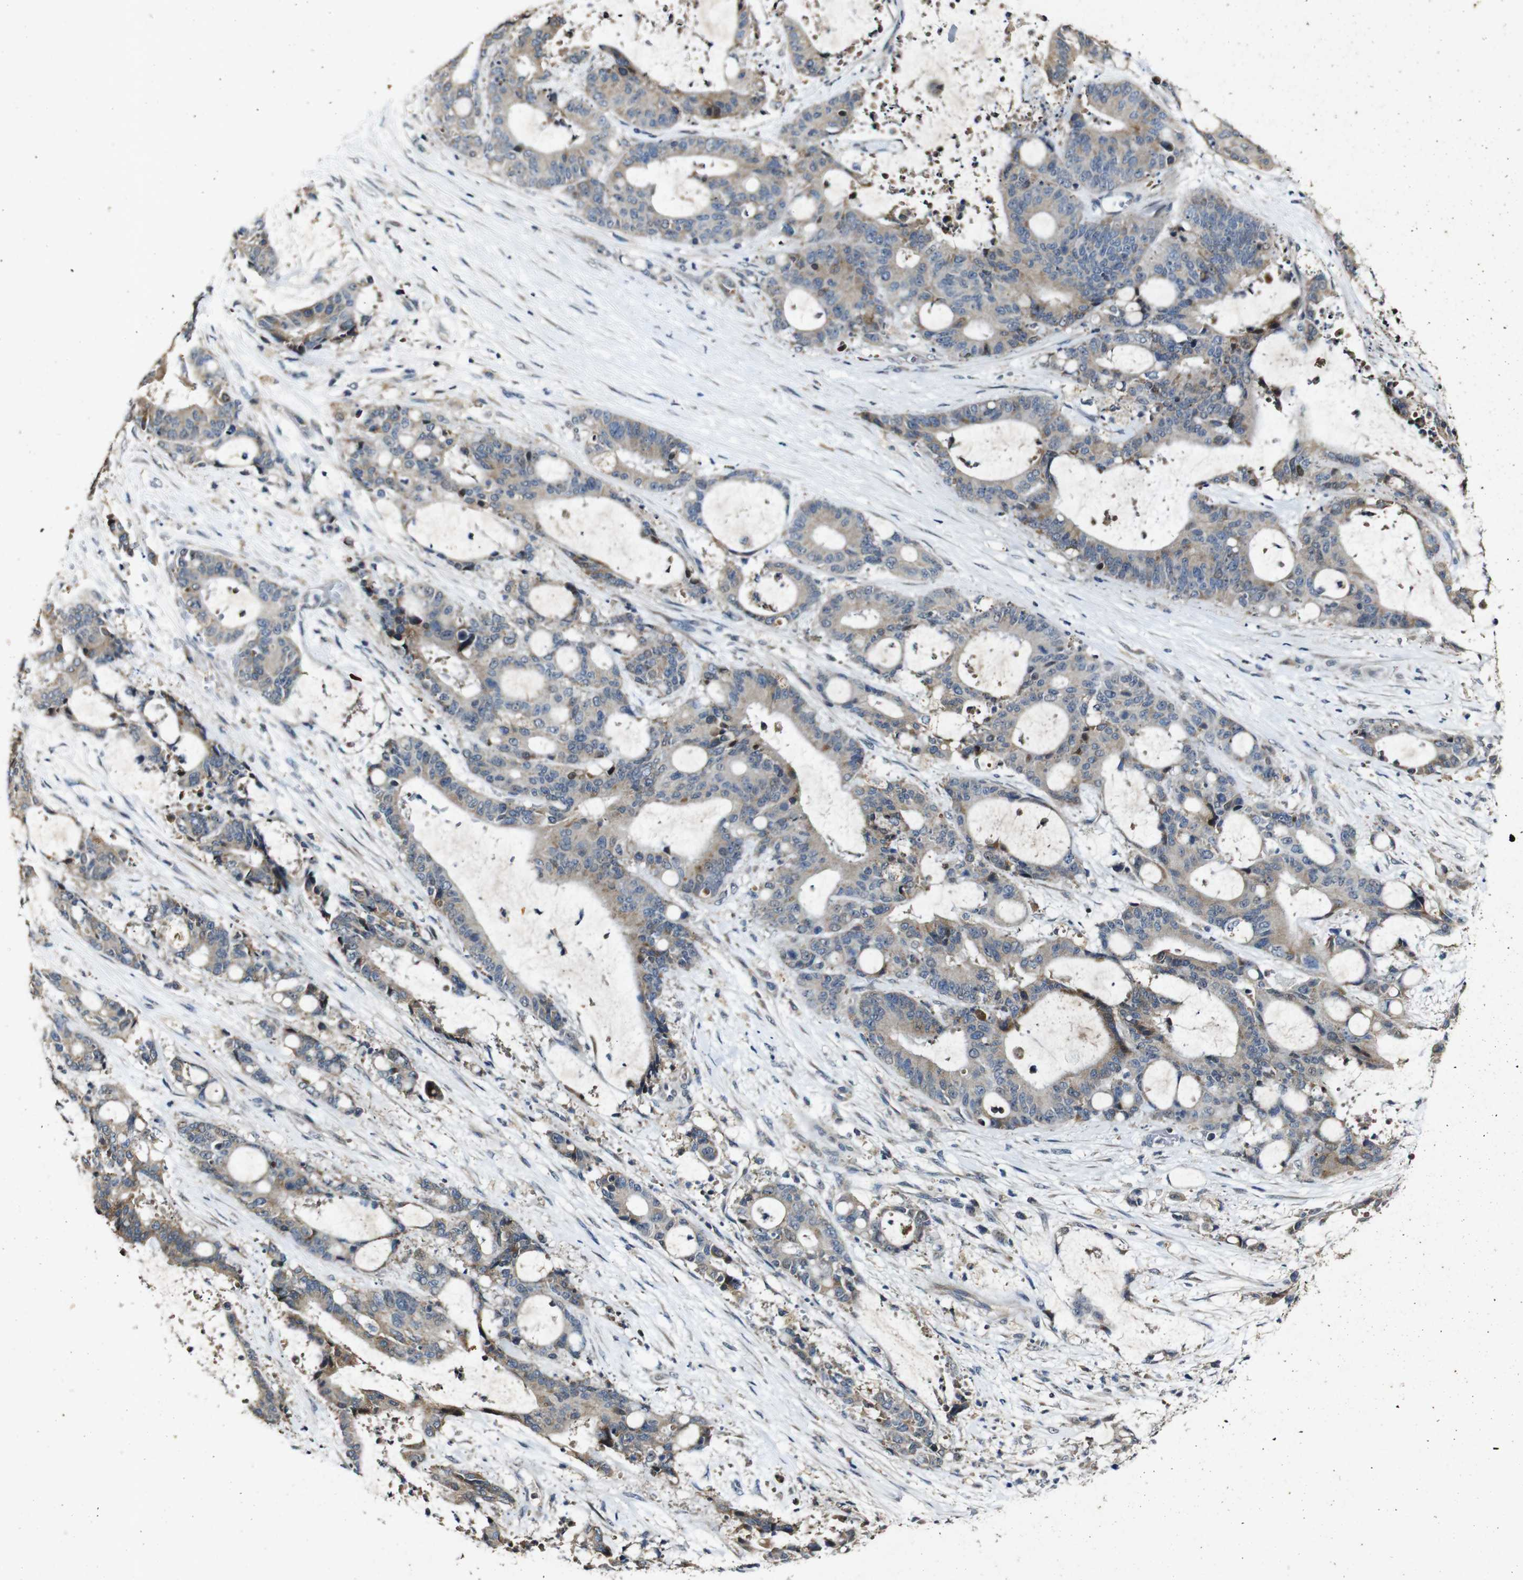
{"staining": {"intensity": "weak", "quantity": ">75%", "location": "cytoplasmic/membranous"}, "tissue": "liver cancer", "cell_type": "Tumor cells", "image_type": "cancer", "snomed": [{"axis": "morphology", "description": "Normal tissue, NOS"}, {"axis": "morphology", "description": "Cholangiocarcinoma"}, {"axis": "topography", "description": "Liver"}, {"axis": "topography", "description": "Peripheral nerve tissue"}], "caption": "Immunohistochemistry histopathology image of neoplastic tissue: human liver cholangiocarcinoma stained using immunohistochemistry (IHC) demonstrates low levels of weak protein expression localized specifically in the cytoplasmic/membranous of tumor cells, appearing as a cytoplasmic/membranous brown color.", "gene": "MAGI2", "patient": {"sex": "female", "age": 73}}